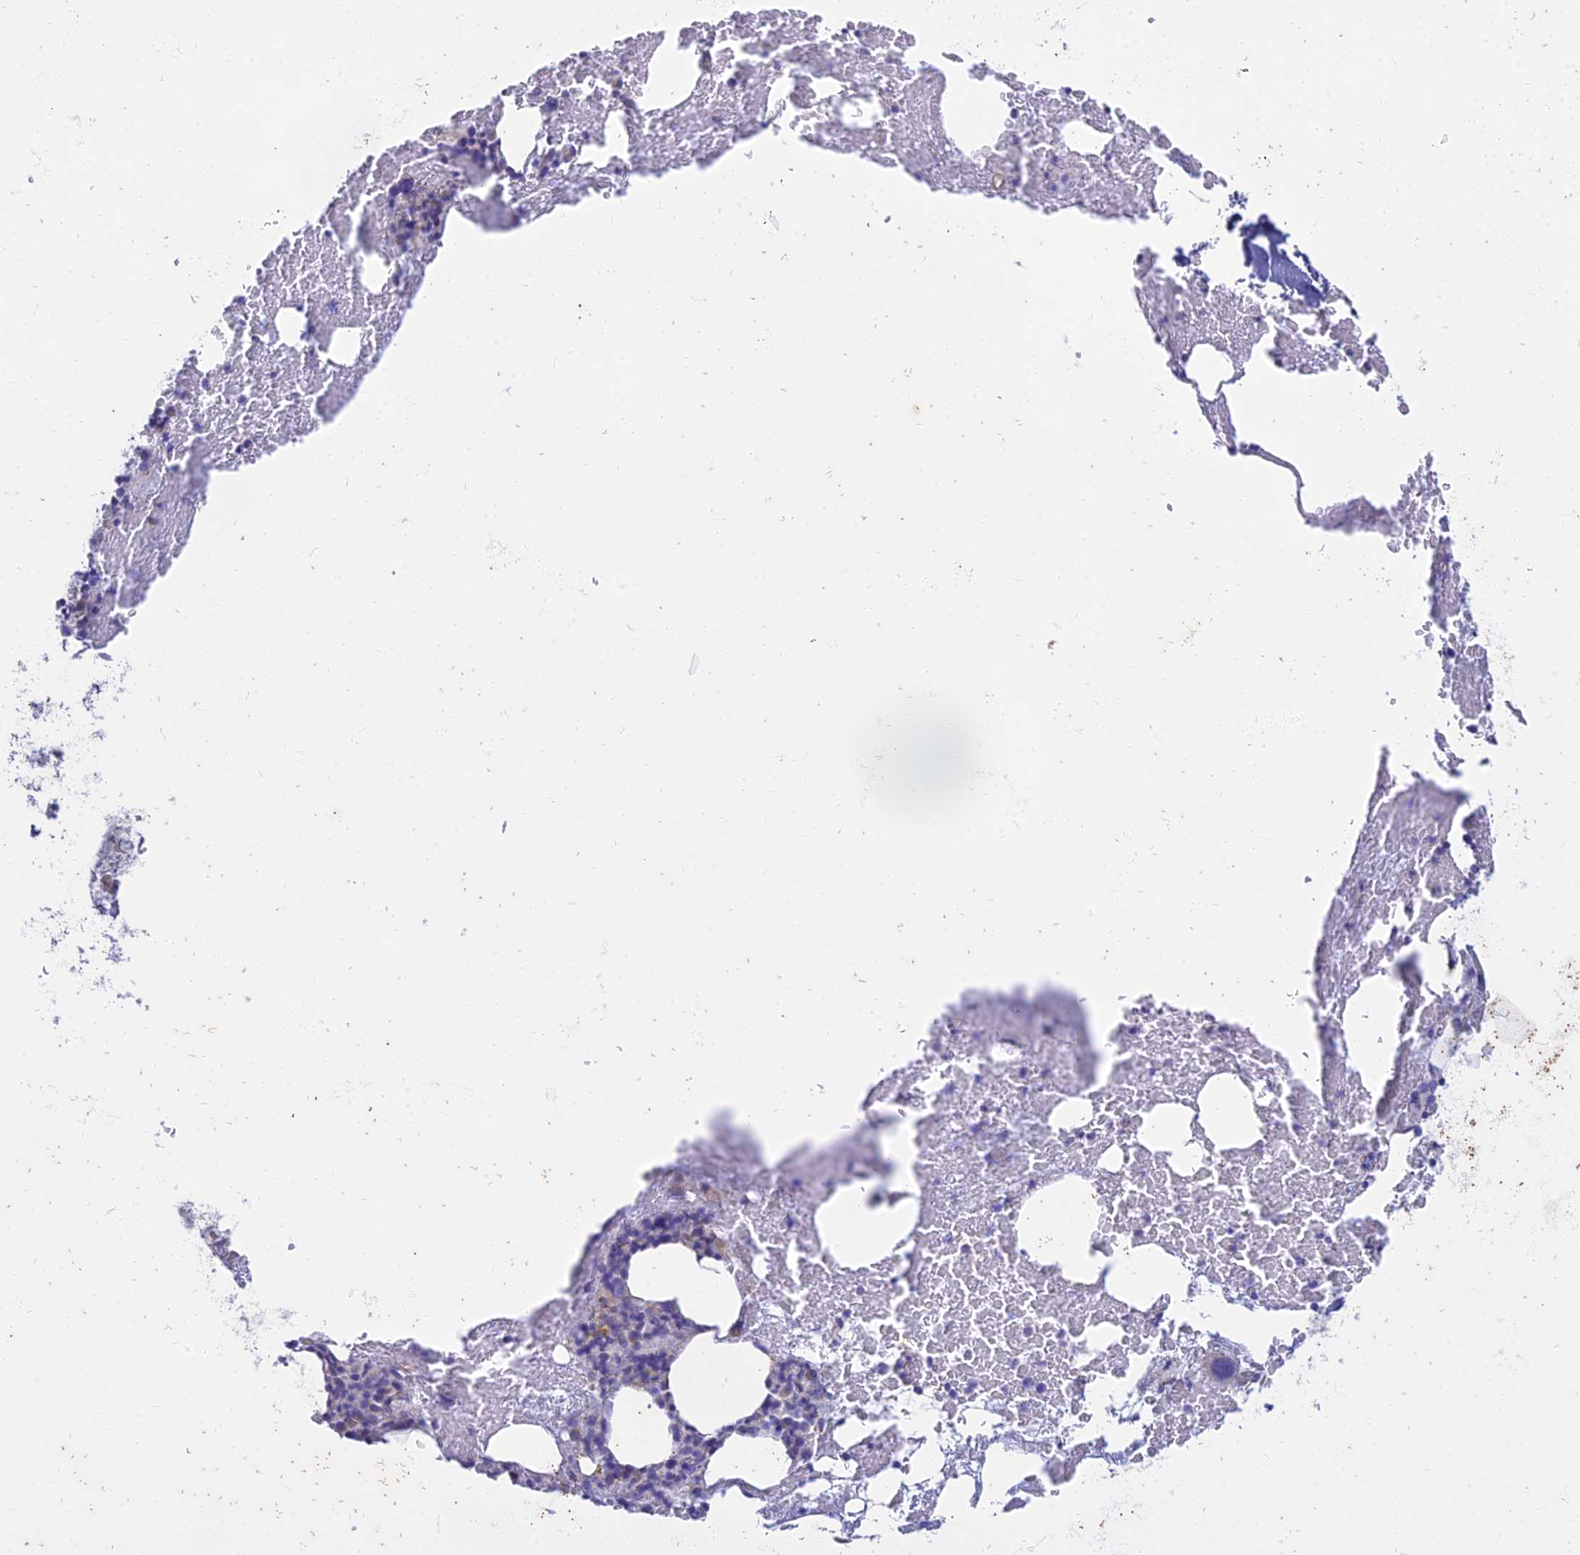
{"staining": {"intensity": "negative", "quantity": "none", "location": "none"}, "tissue": "bone marrow", "cell_type": "Hematopoietic cells", "image_type": "normal", "snomed": [{"axis": "morphology", "description": "Normal tissue, NOS"}, {"axis": "topography", "description": "Bone marrow"}], "caption": "This is a image of immunohistochemistry (IHC) staining of benign bone marrow, which shows no expression in hematopoietic cells. (DAB immunohistochemistry with hematoxylin counter stain).", "gene": "PTCD2", "patient": {"sex": "male", "age": 72}}